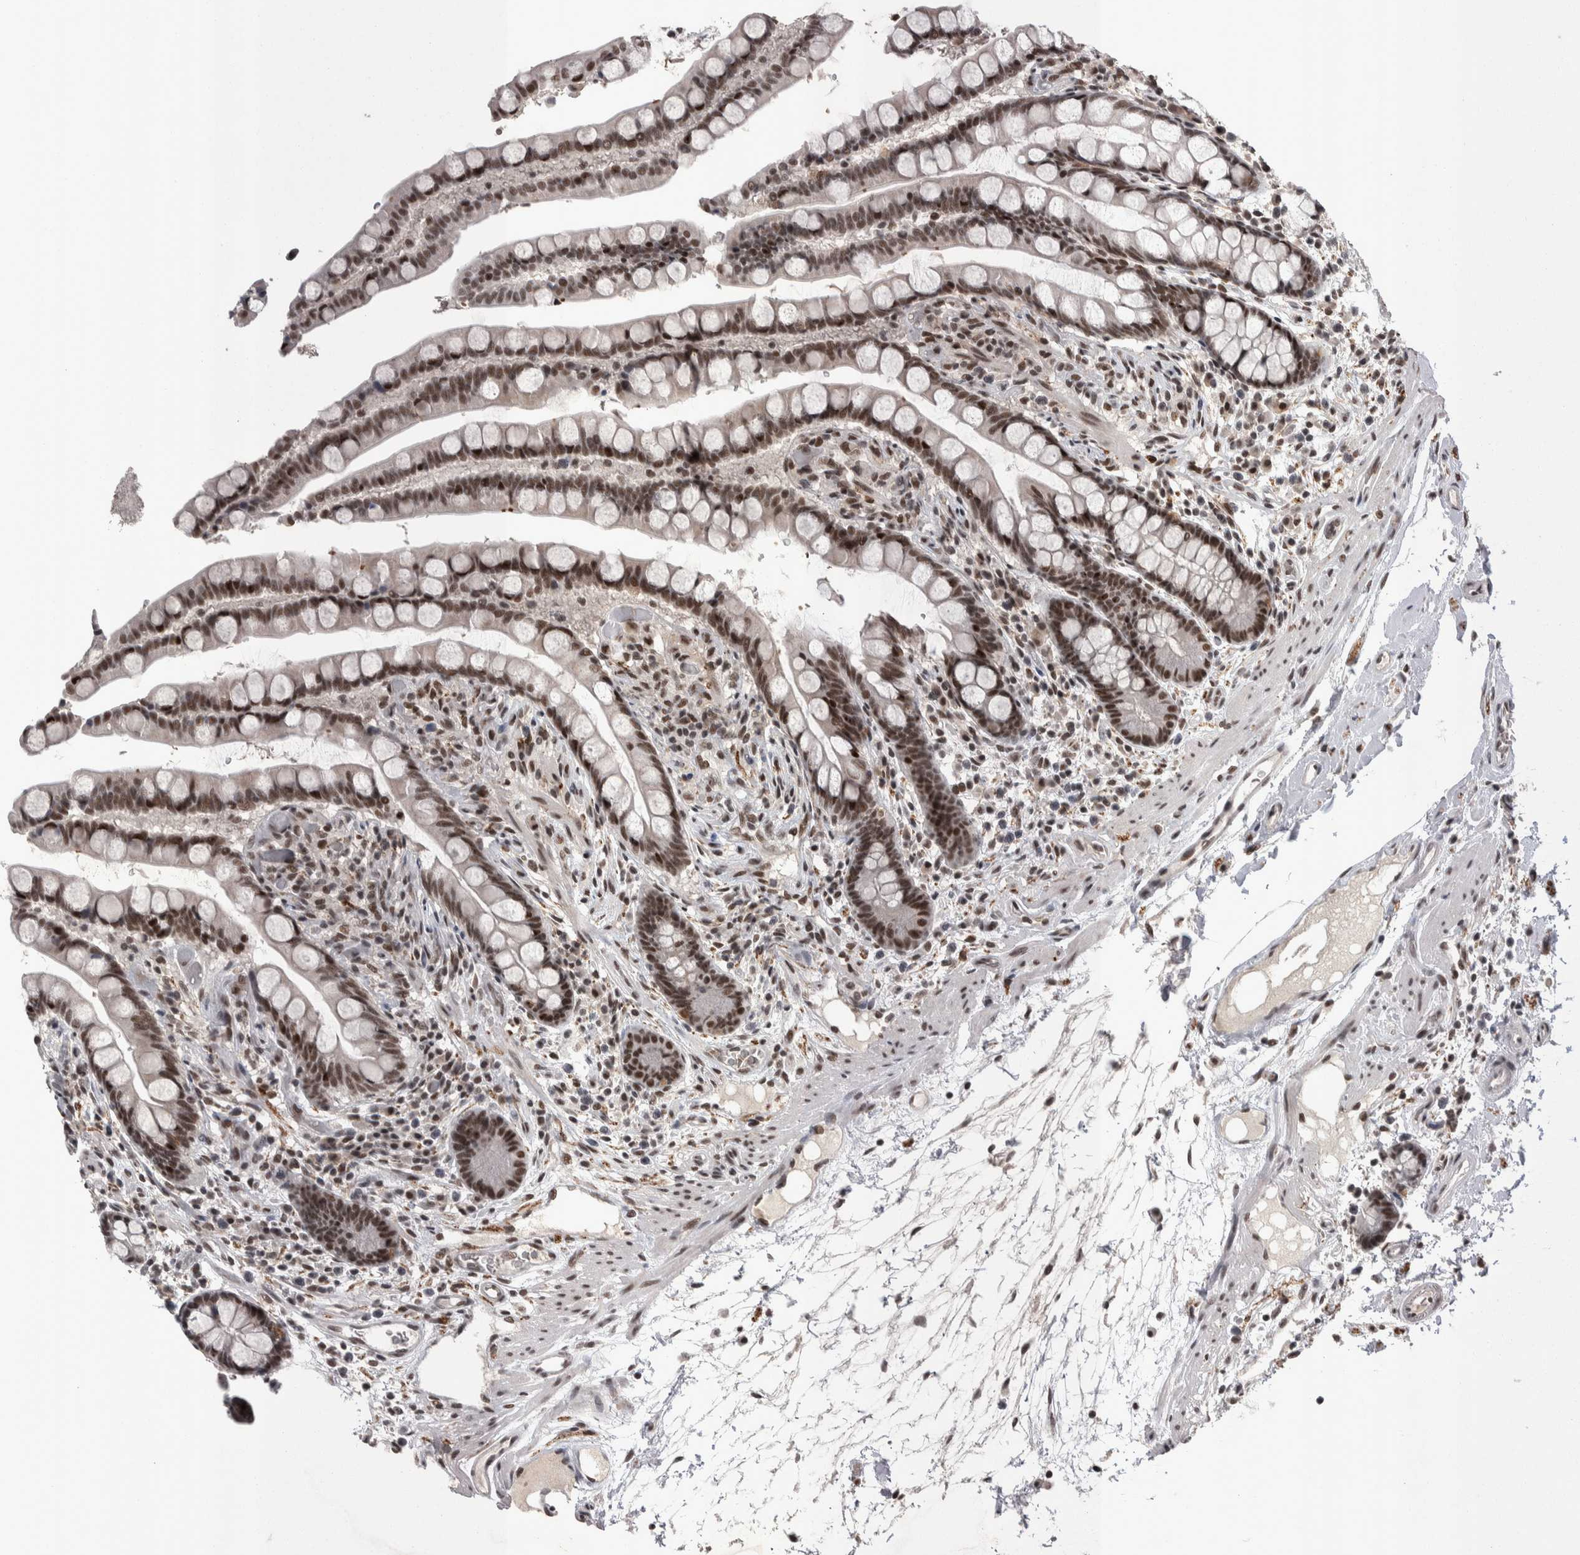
{"staining": {"intensity": "moderate", "quantity": ">75%", "location": "nuclear"}, "tissue": "colon", "cell_type": "Endothelial cells", "image_type": "normal", "snomed": [{"axis": "morphology", "description": "Normal tissue, NOS"}, {"axis": "topography", "description": "Colon"}], "caption": "An image of human colon stained for a protein exhibits moderate nuclear brown staining in endothelial cells. The staining was performed using DAB to visualize the protein expression in brown, while the nuclei were stained in blue with hematoxylin (Magnification: 20x).", "gene": "DMTF1", "patient": {"sex": "male", "age": 73}}